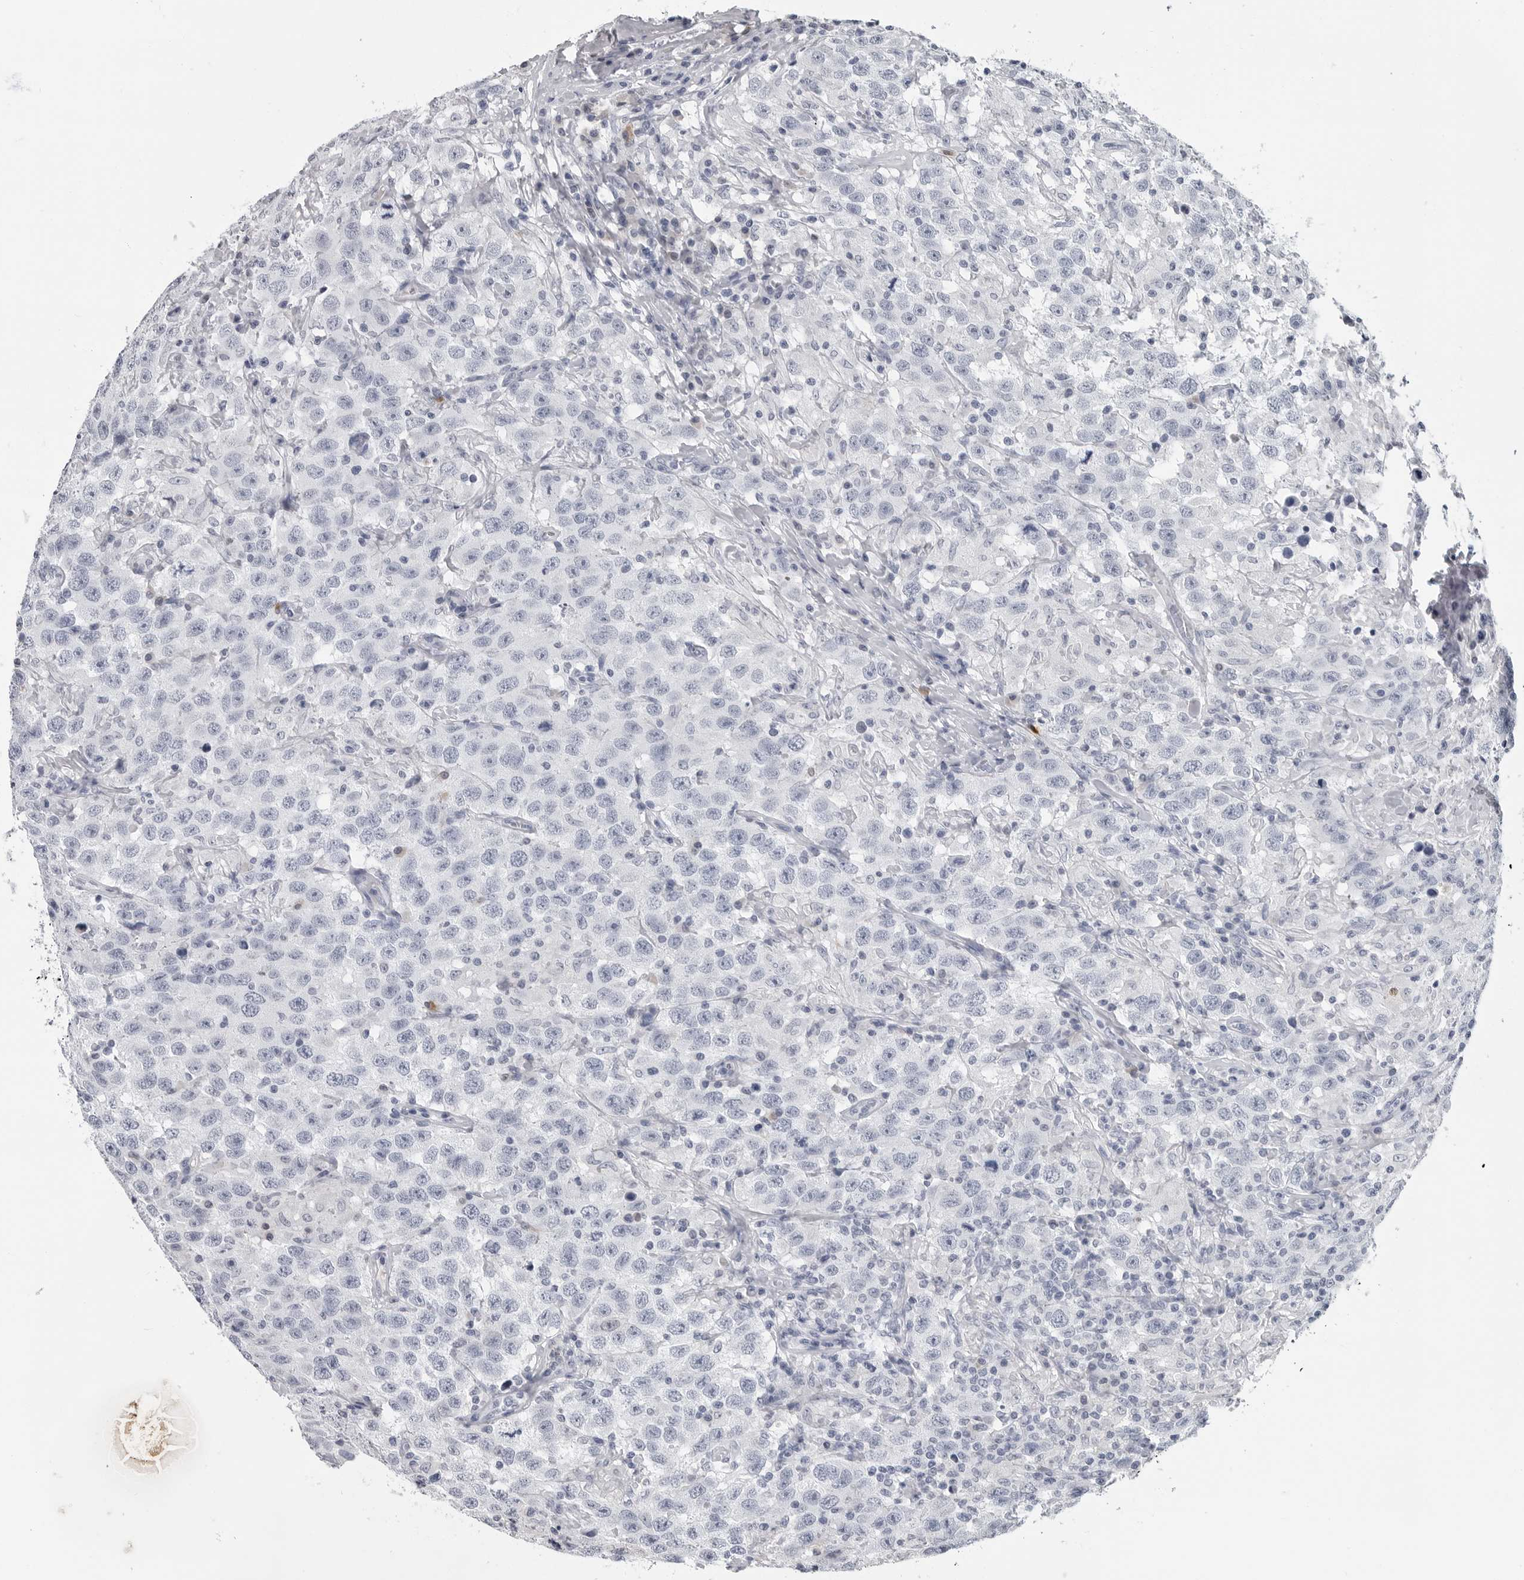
{"staining": {"intensity": "negative", "quantity": "none", "location": "none"}, "tissue": "testis cancer", "cell_type": "Tumor cells", "image_type": "cancer", "snomed": [{"axis": "morphology", "description": "Seminoma, NOS"}, {"axis": "topography", "description": "Testis"}], "caption": "This photomicrograph is of testis cancer stained with immunohistochemistry (IHC) to label a protein in brown with the nuclei are counter-stained blue. There is no expression in tumor cells. (Brightfield microscopy of DAB (3,3'-diaminobenzidine) IHC at high magnification).", "gene": "AMPD1", "patient": {"sex": "male", "age": 41}}